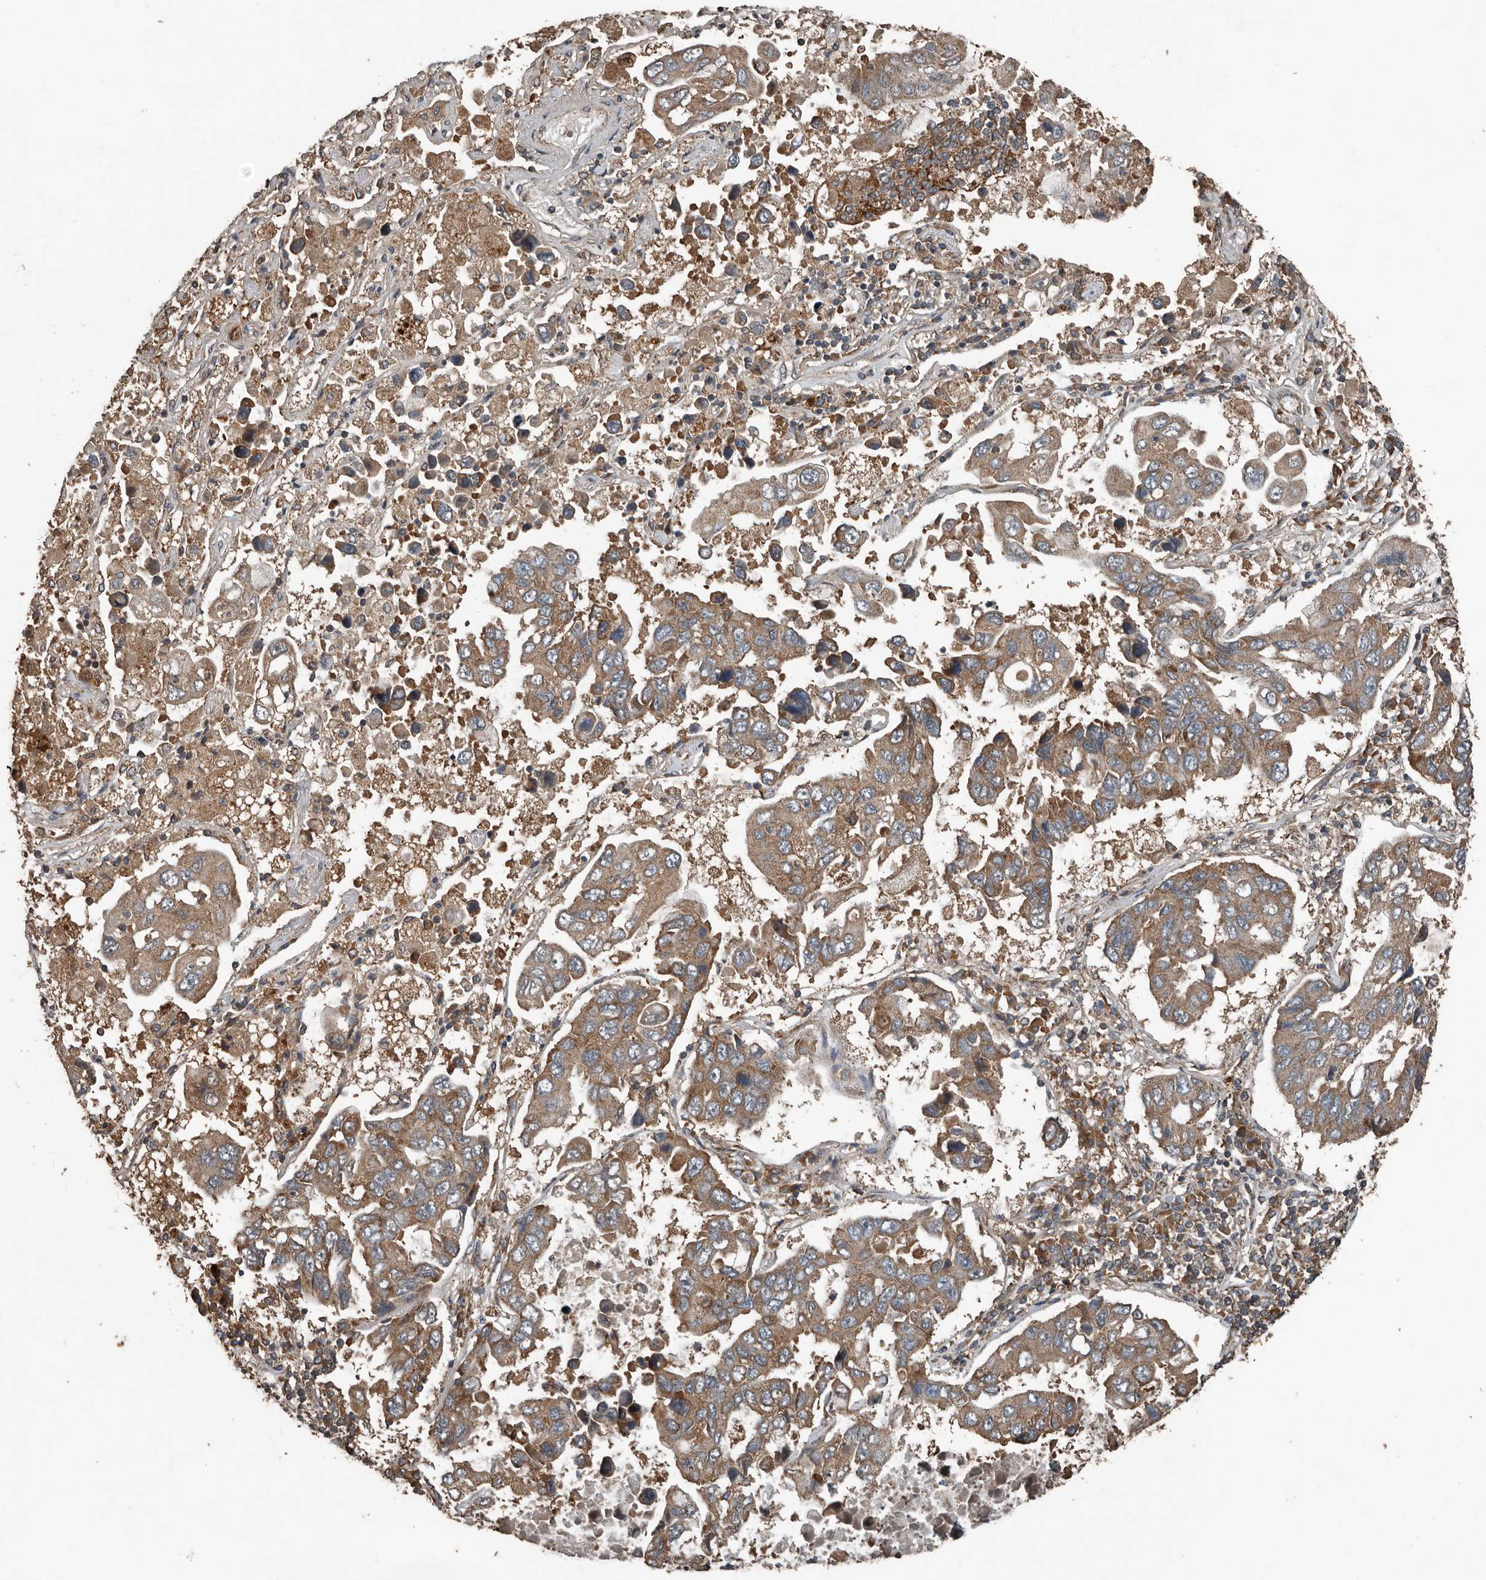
{"staining": {"intensity": "moderate", "quantity": ">75%", "location": "cytoplasmic/membranous"}, "tissue": "lung cancer", "cell_type": "Tumor cells", "image_type": "cancer", "snomed": [{"axis": "morphology", "description": "Adenocarcinoma, NOS"}, {"axis": "topography", "description": "Lung"}], "caption": "Immunohistochemistry (IHC) of adenocarcinoma (lung) shows medium levels of moderate cytoplasmic/membranous expression in approximately >75% of tumor cells.", "gene": "RNF207", "patient": {"sex": "male", "age": 64}}